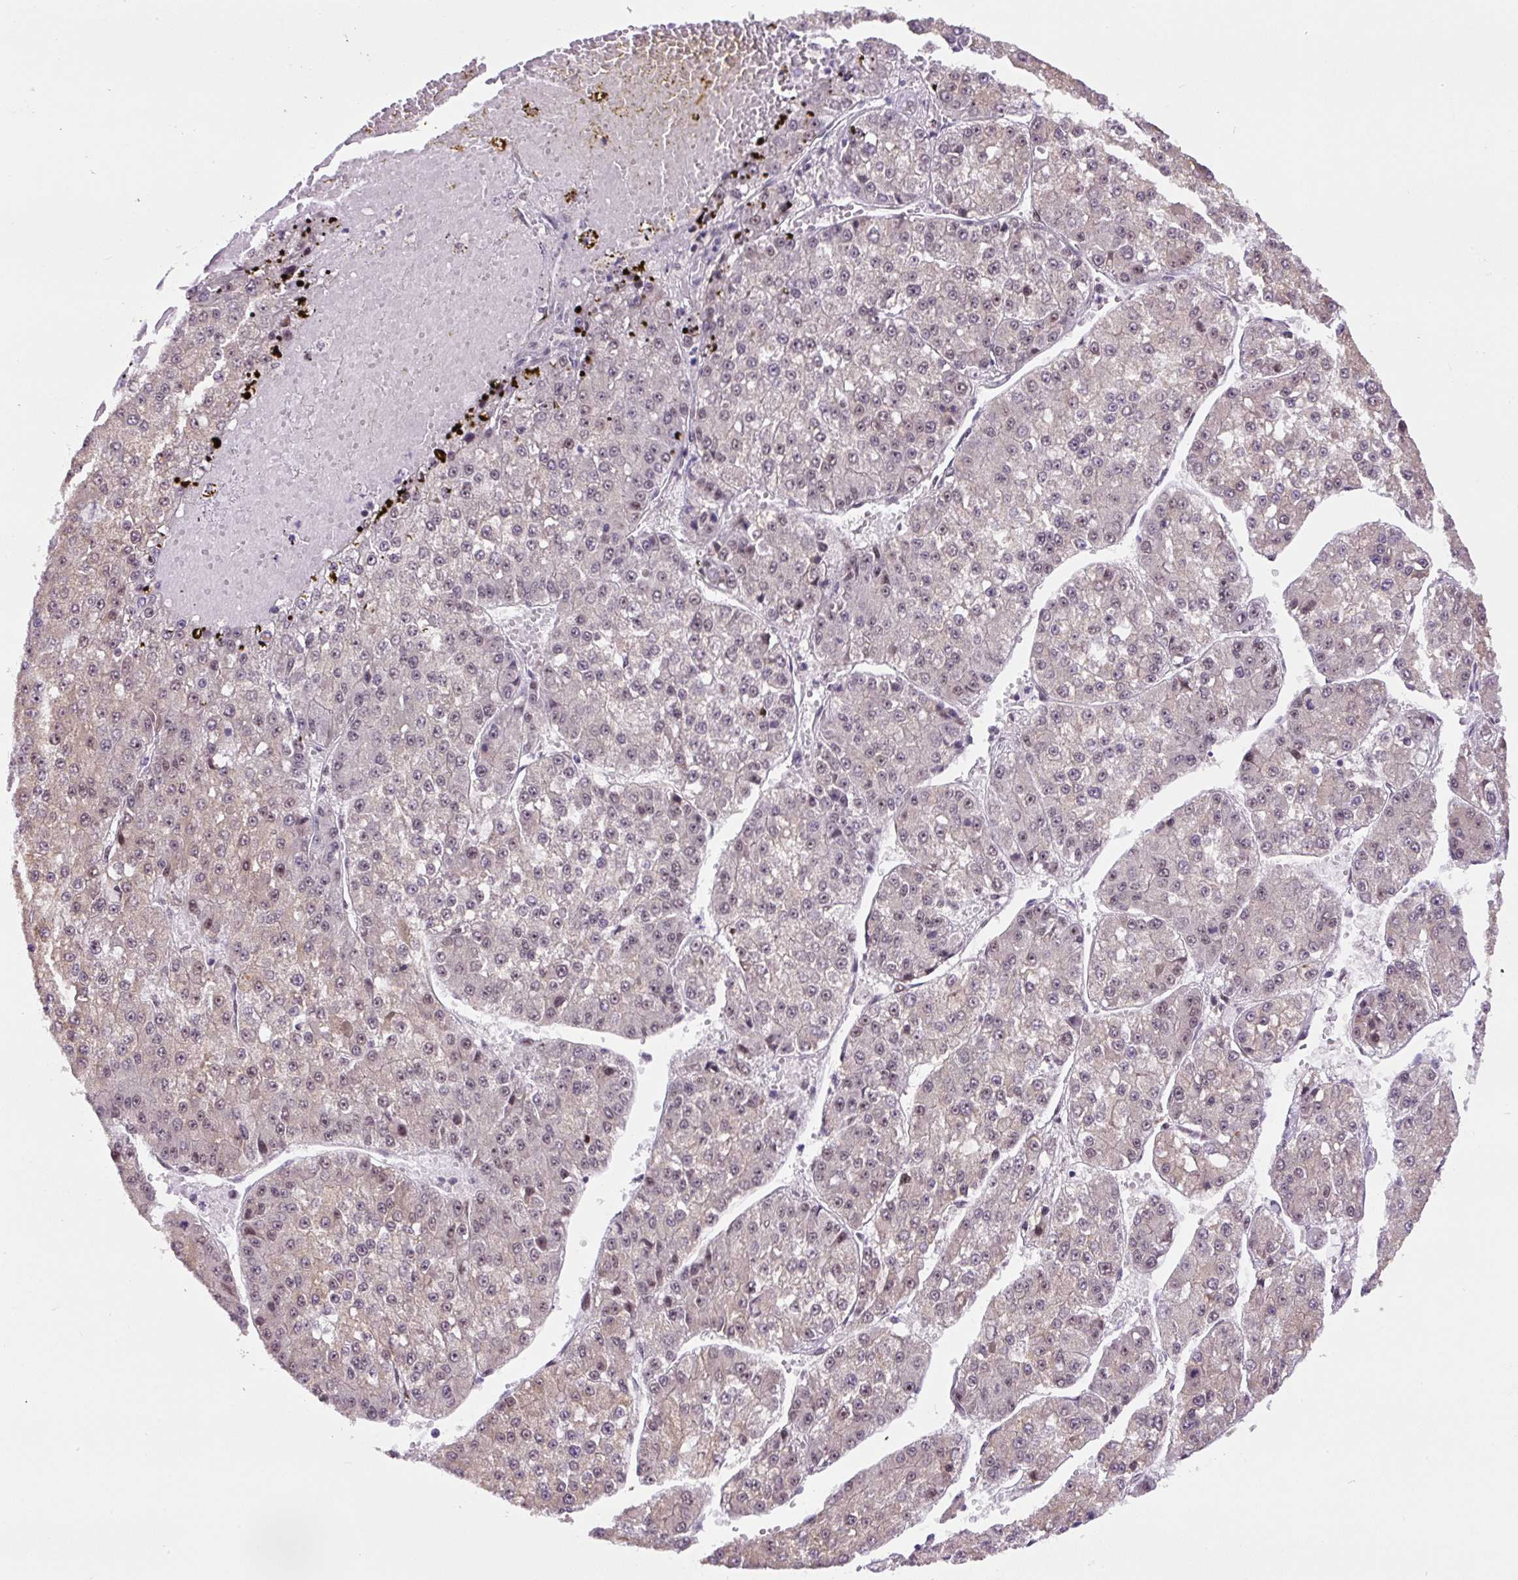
{"staining": {"intensity": "weak", "quantity": "<25%", "location": "cytoplasmic/membranous"}, "tissue": "liver cancer", "cell_type": "Tumor cells", "image_type": "cancer", "snomed": [{"axis": "morphology", "description": "Carcinoma, Hepatocellular, NOS"}, {"axis": "topography", "description": "Liver"}], "caption": "Immunohistochemistry (IHC) of human liver hepatocellular carcinoma demonstrates no staining in tumor cells. Brightfield microscopy of IHC stained with DAB (3,3'-diaminobenzidine) (brown) and hematoxylin (blue), captured at high magnification.", "gene": "TAF1A", "patient": {"sex": "female", "age": 73}}